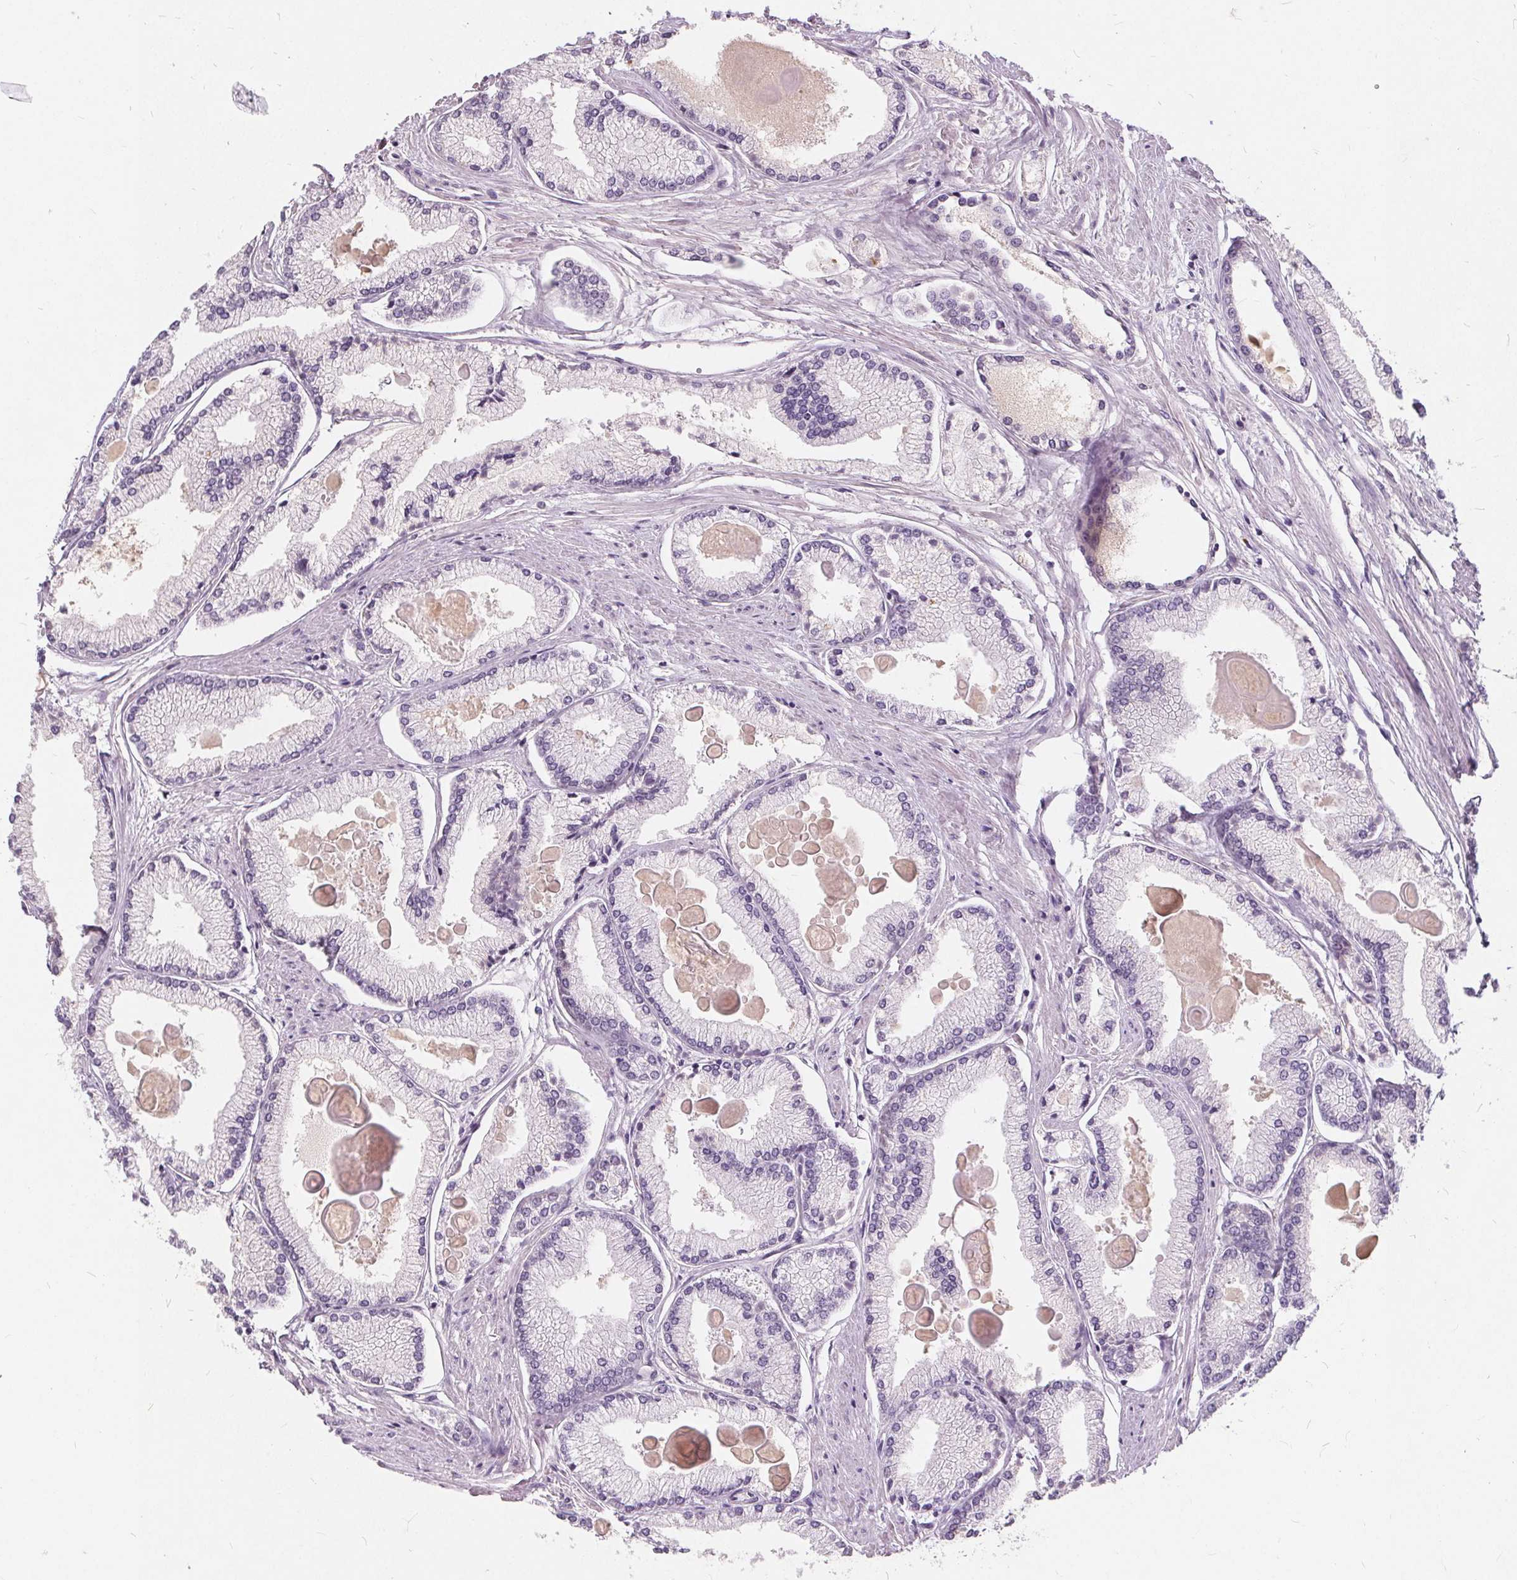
{"staining": {"intensity": "negative", "quantity": "none", "location": "none"}, "tissue": "prostate cancer", "cell_type": "Tumor cells", "image_type": "cancer", "snomed": [{"axis": "morphology", "description": "Adenocarcinoma, High grade"}, {"axis": "topography", "description": "Prostate"}], "caption": "Prostate cancer (high-grade adenocarcinoma) was stained to show a protein in brown. There is no significant expression in tumor cells. (DAB immunohistochemistry (IHC) with hematoxylin counter stain).", "gene": "PLA2G2E", "patient": {"sex": "male", "age": 68}}